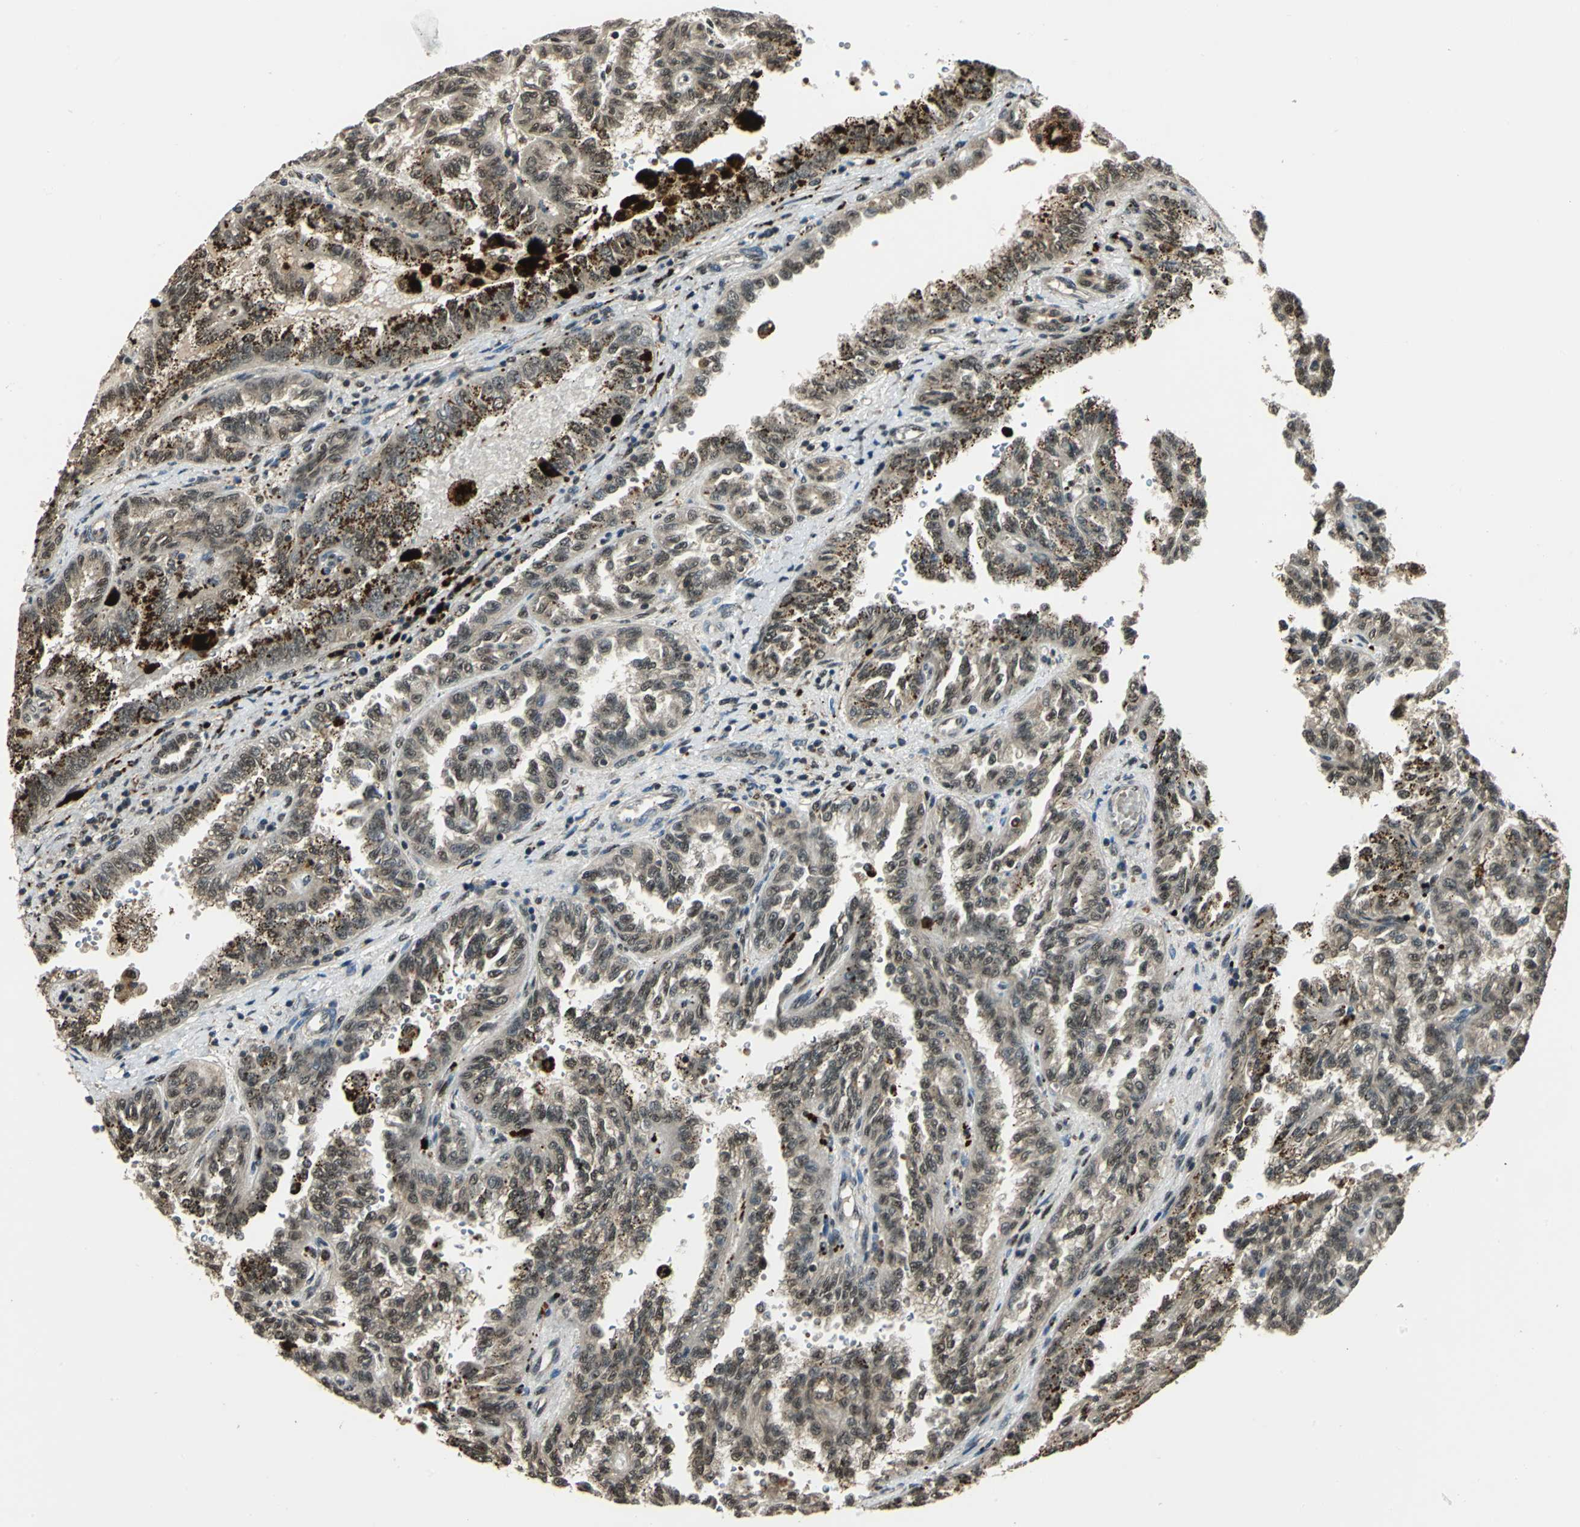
{"staining": {"intensity": "weak", "quantity": ">75%", "location": "cytoplasmic/membranous,nuclear"}, "tissue": "renal cancer", "cell_type": "Tumor cells", "image_type": "cancer", "snomed": [{"axis": "morphology", "description": "Inflammation, NOS"}, {"axis": "morphology", "description": "Adenocarcinoma, NOS"}, {"axis": "topography", "description": "Kidney"}], "caption": "A low amount of weak cytoplasmic/membranous and nuclear staining is seen in about >75% of tumor cells in adenocarcinoma (renal) tissue. (DAB IHC with brightfield microscopy, high magnification).", "gene": "PPP1R13L", "patient": {"sex": "male", "age": 68}}